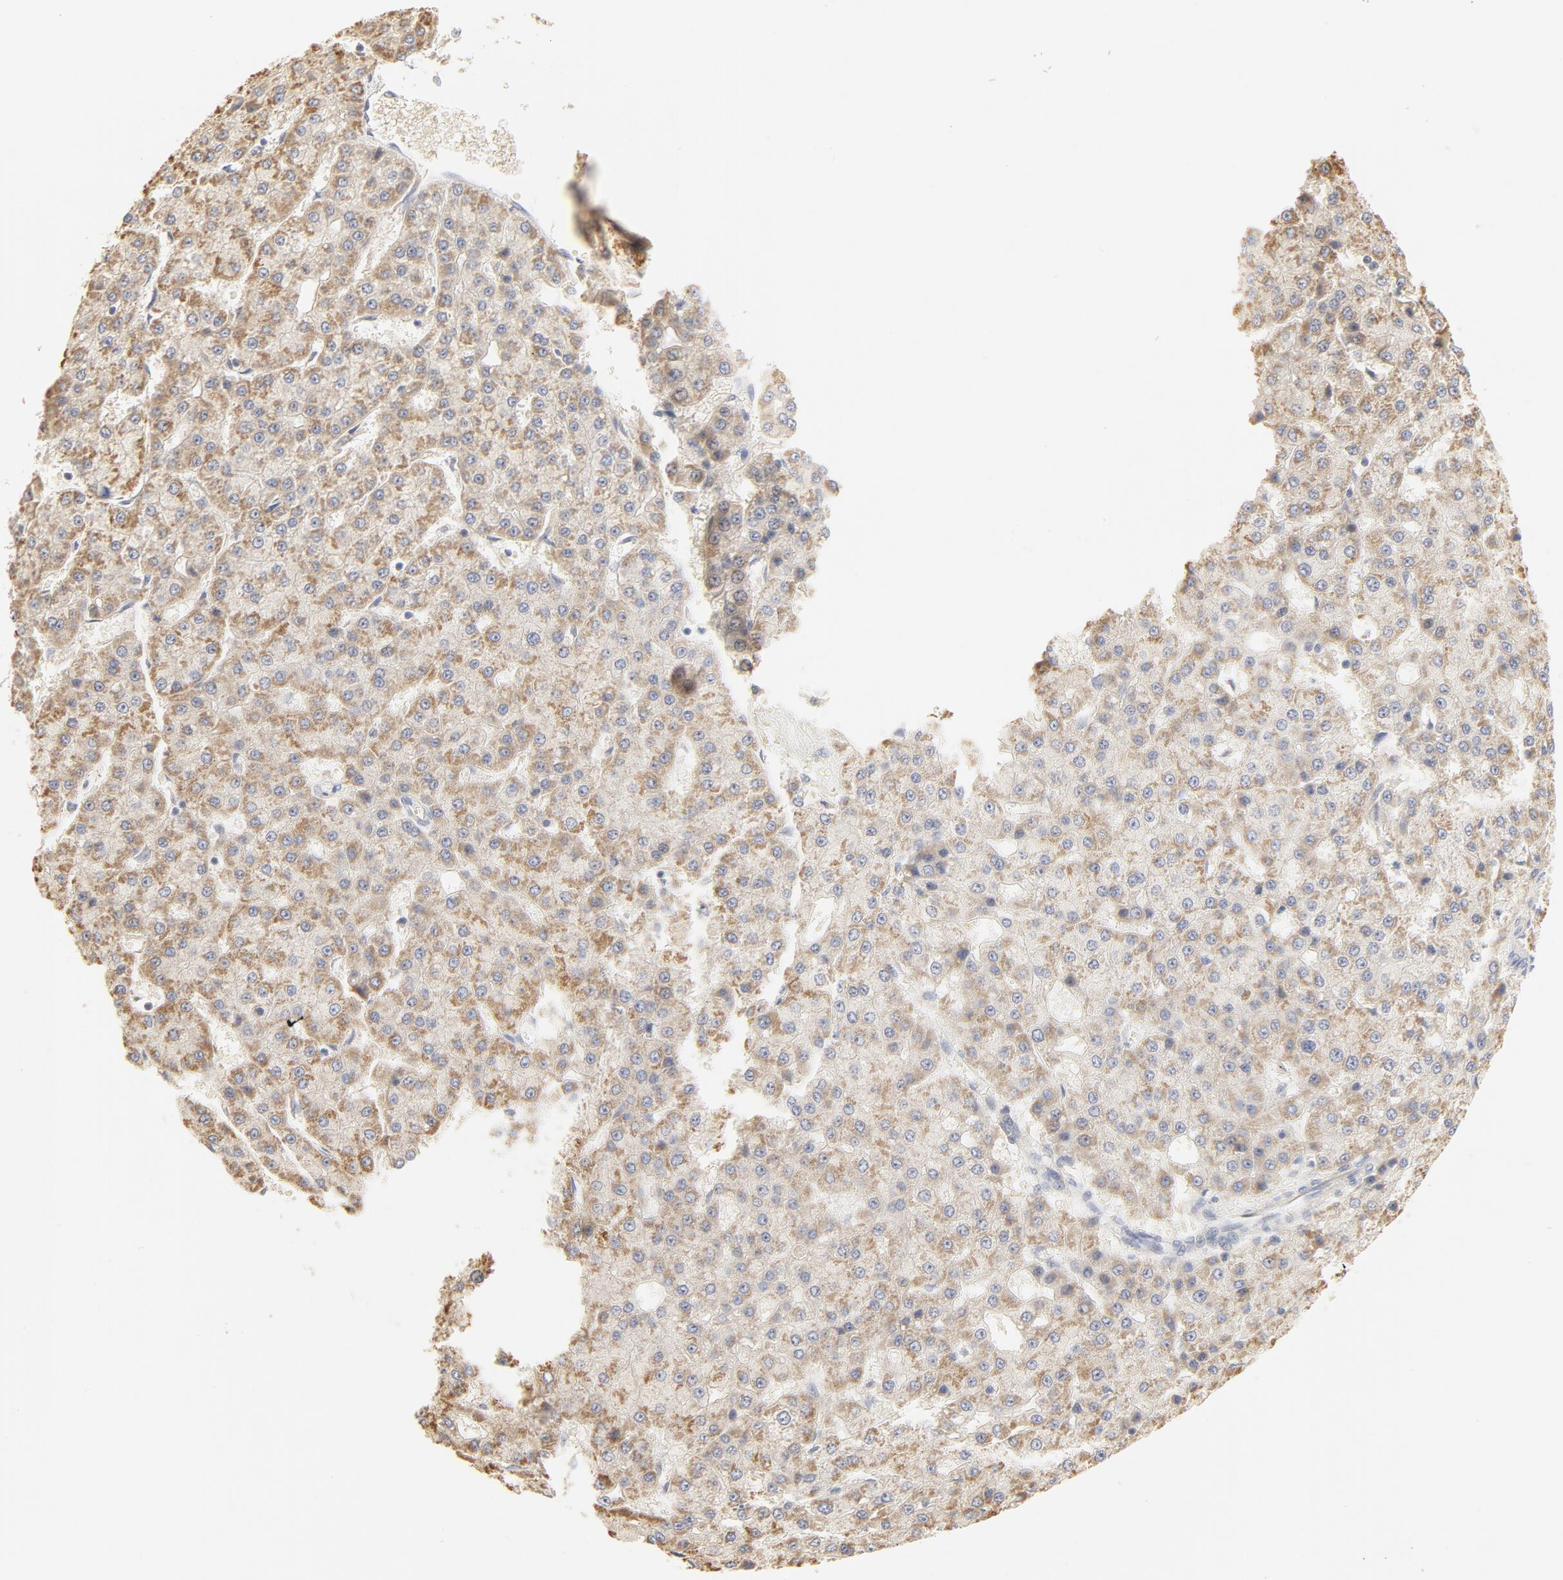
{"staining": {"intensity": "moderate", "quantity": ">75%", "location": "cytoplasmic/membranous"}, "tissue": "liver cancer", "cell_type": "Tumor cells", "image_type": "cancer", "snomed": [{"axis": "morphology", "description": "Carcinoma, Hepatocellular, NOS"}, {"axis": "topography", "description": "Liver"}], "caption": "There is medium levels of moderate cytoplasmic/membranous staining in tumor cells of liver cancer (hepatocellular carcinoma), as demonstrated by immunohistochemical staining (brown color).", "gene": "FCGBP", "patient": {"sex": "male", "age": 47}}